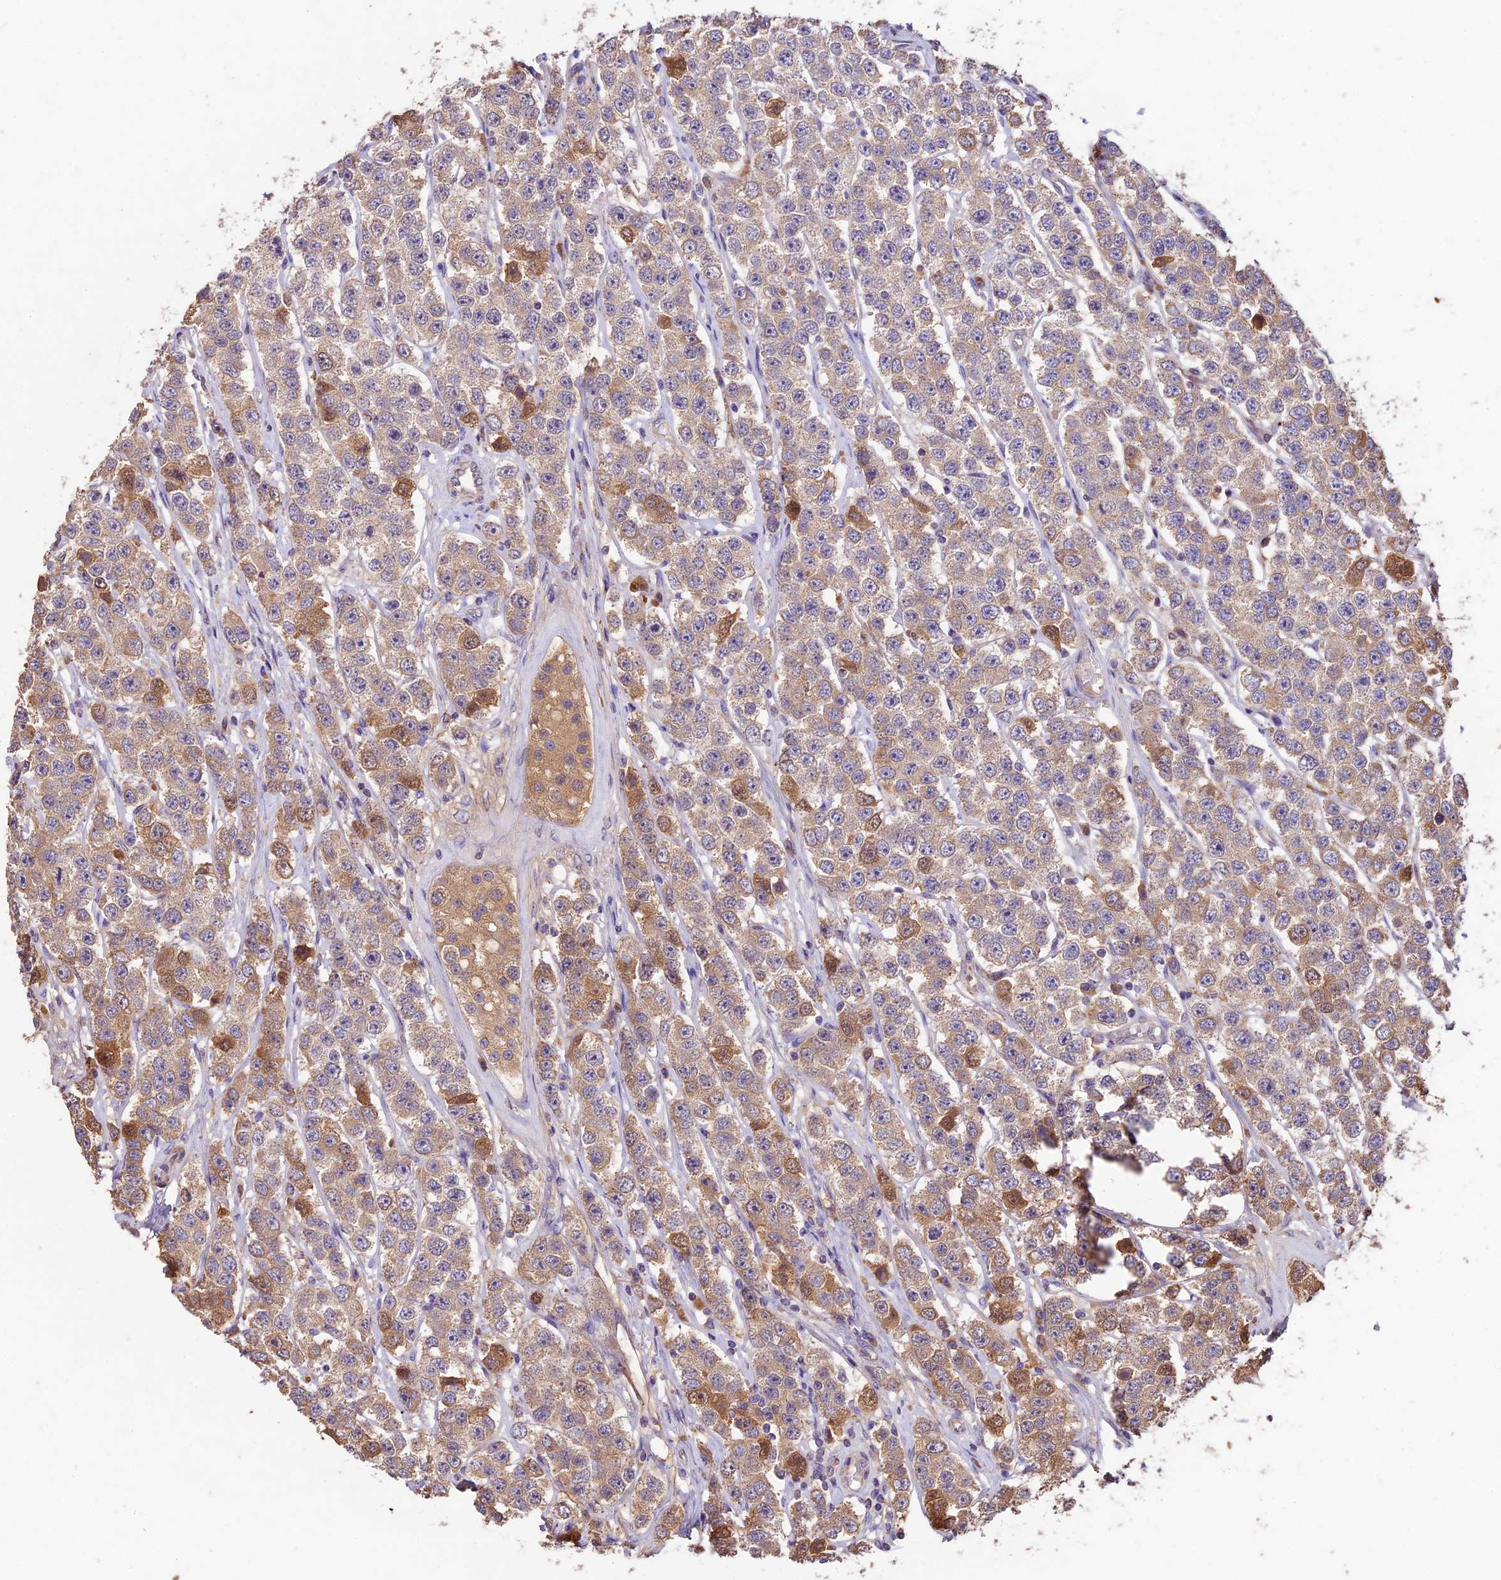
{"staining": {"intensity": "moderate", "quantity": "<25%", "location": "cytoplasmic/membranous"}, "tissue": "testis cancer", "cell_type": "Tumor cells", "image_type": "cancer", "snomed": [{"axis": "morphology", "description": "Seminoma, NOS"}, {"axis": "topography", "description": "Testis"}], "caption": "Human testis cancer (seminoma) stained with a brown dye reveals moderate cytoplasmic/membranous positive staining in about <25% of tumor cells.", "gene": "CRLF1", "patient": {"sex": "male", "age": 28}}